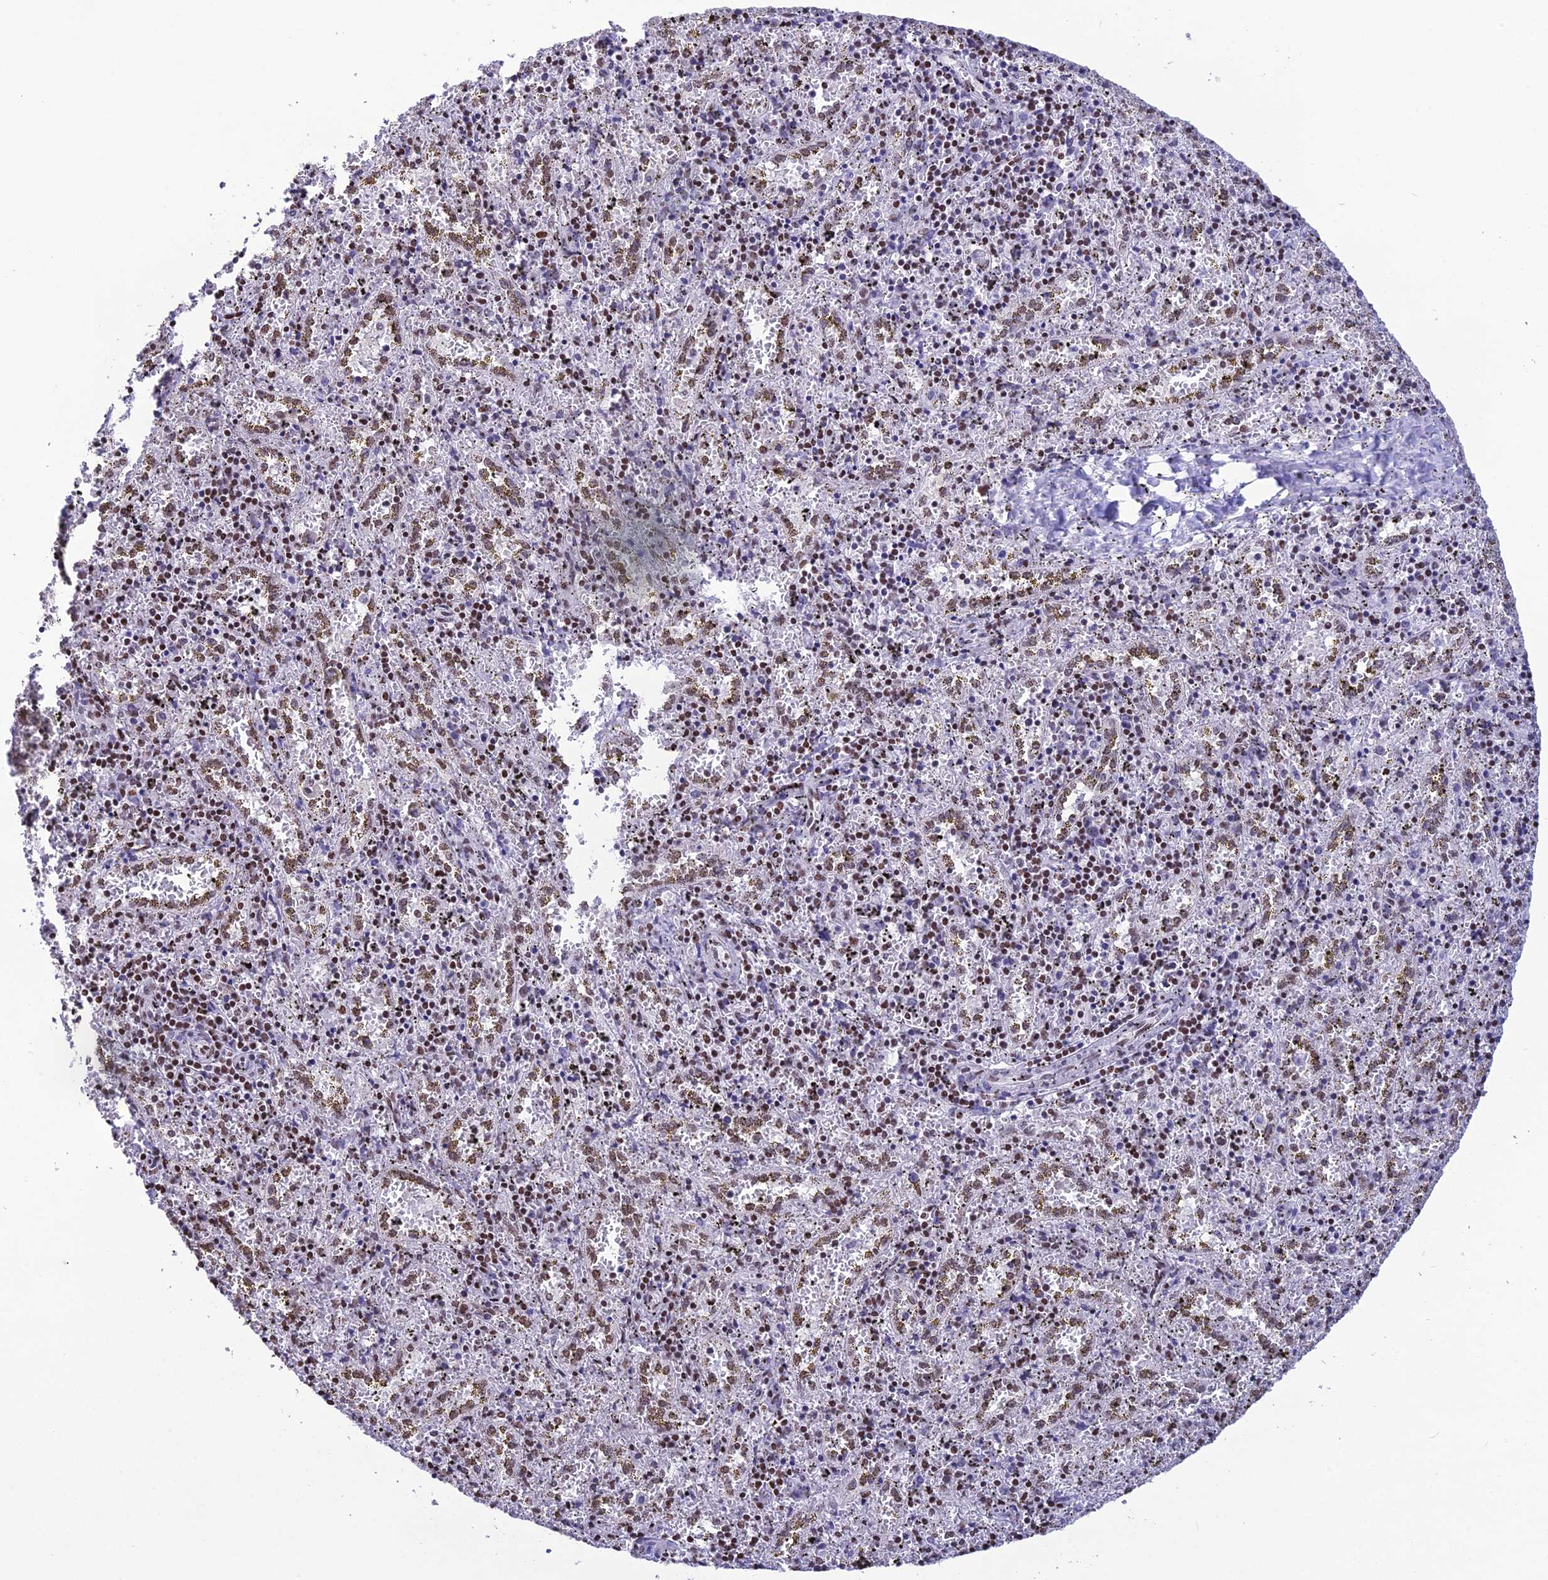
{"staining": {"intensity": "moderate", "quantity": "25%-75%", "location": "nuclear"}, "tissue": "spleen", "cell_type": "Cells in red pulp", "image_type": "normal", "snomed": [{"axis": "morphology", "description": "Normal tissue, NOS"}, {"axis": "topography", "description": "Spleen"}], "caption": "Immunohistochemical staining of normal spleen shows moderate nuclear protein staining in approximately 25%-75% of cells in red pulp.", "gene": "PRAMEF12", "patient": {"sex": "male", "age": 11}}